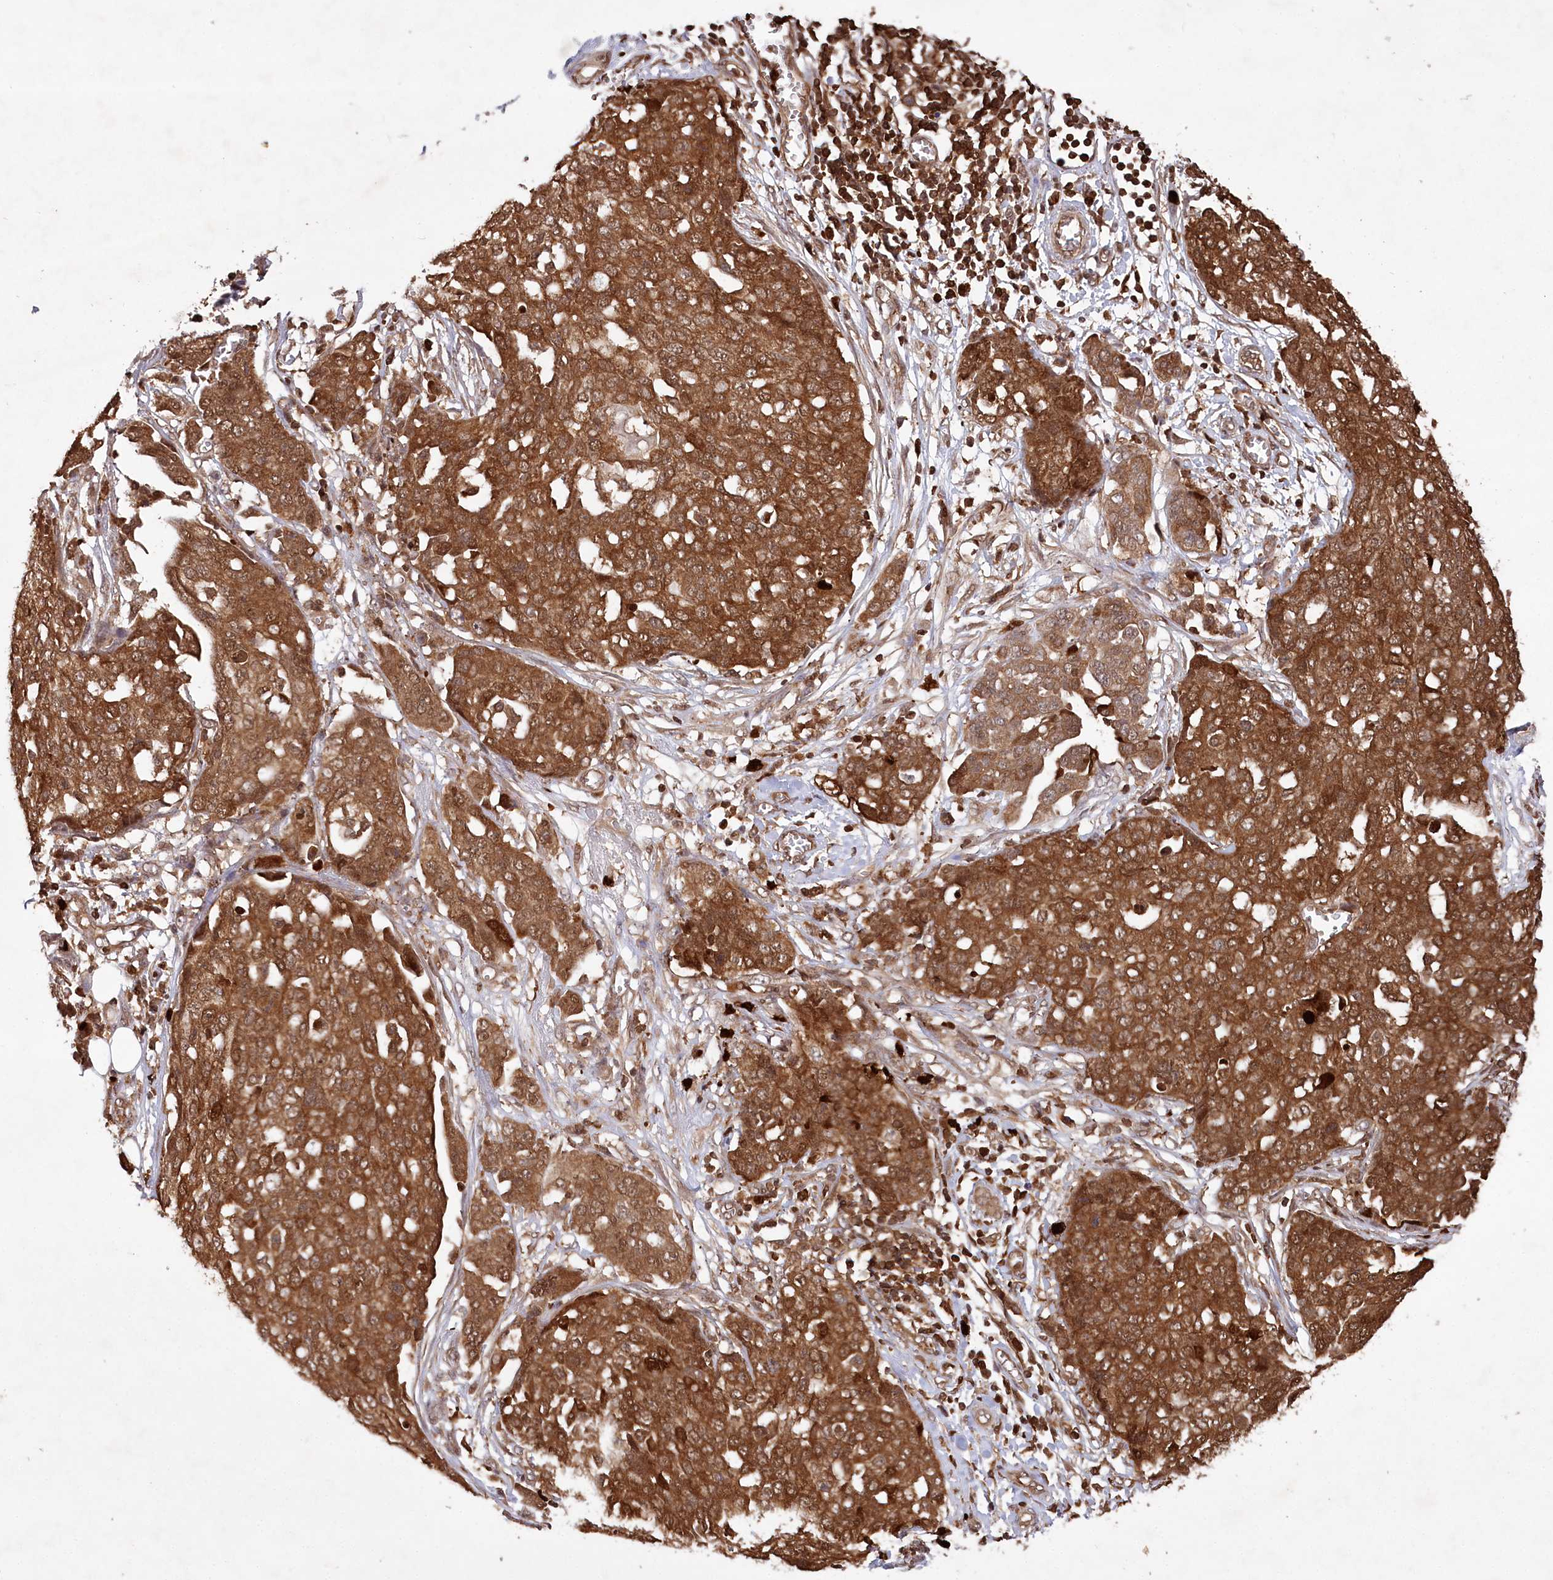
{"staining": {"intensity": "strong", "quantity": ">75%", "location": "cytoplasmic/membranous"}, "tissue": "ovarian cancer", "cell_type": "Tumor cells", "image_type": "cancer", "snomed": [{"axis": "morphology", "description": "Cystadenocarcinoma, serous, NOS"}, {"axis": "topography", "description": "Soft tissue"}, {"axis": "topography", "description": "Ovary"}], "caption": "Ovarian cancer stained with DAB (3,3'-diaminobenzidine) immunohistochemistry reveals high levels of strong cytoplasmic/membranous staining in about >75% of tumor cells.", "gene": "LSG1", "patient": {"sex": "female", "age": 57}}